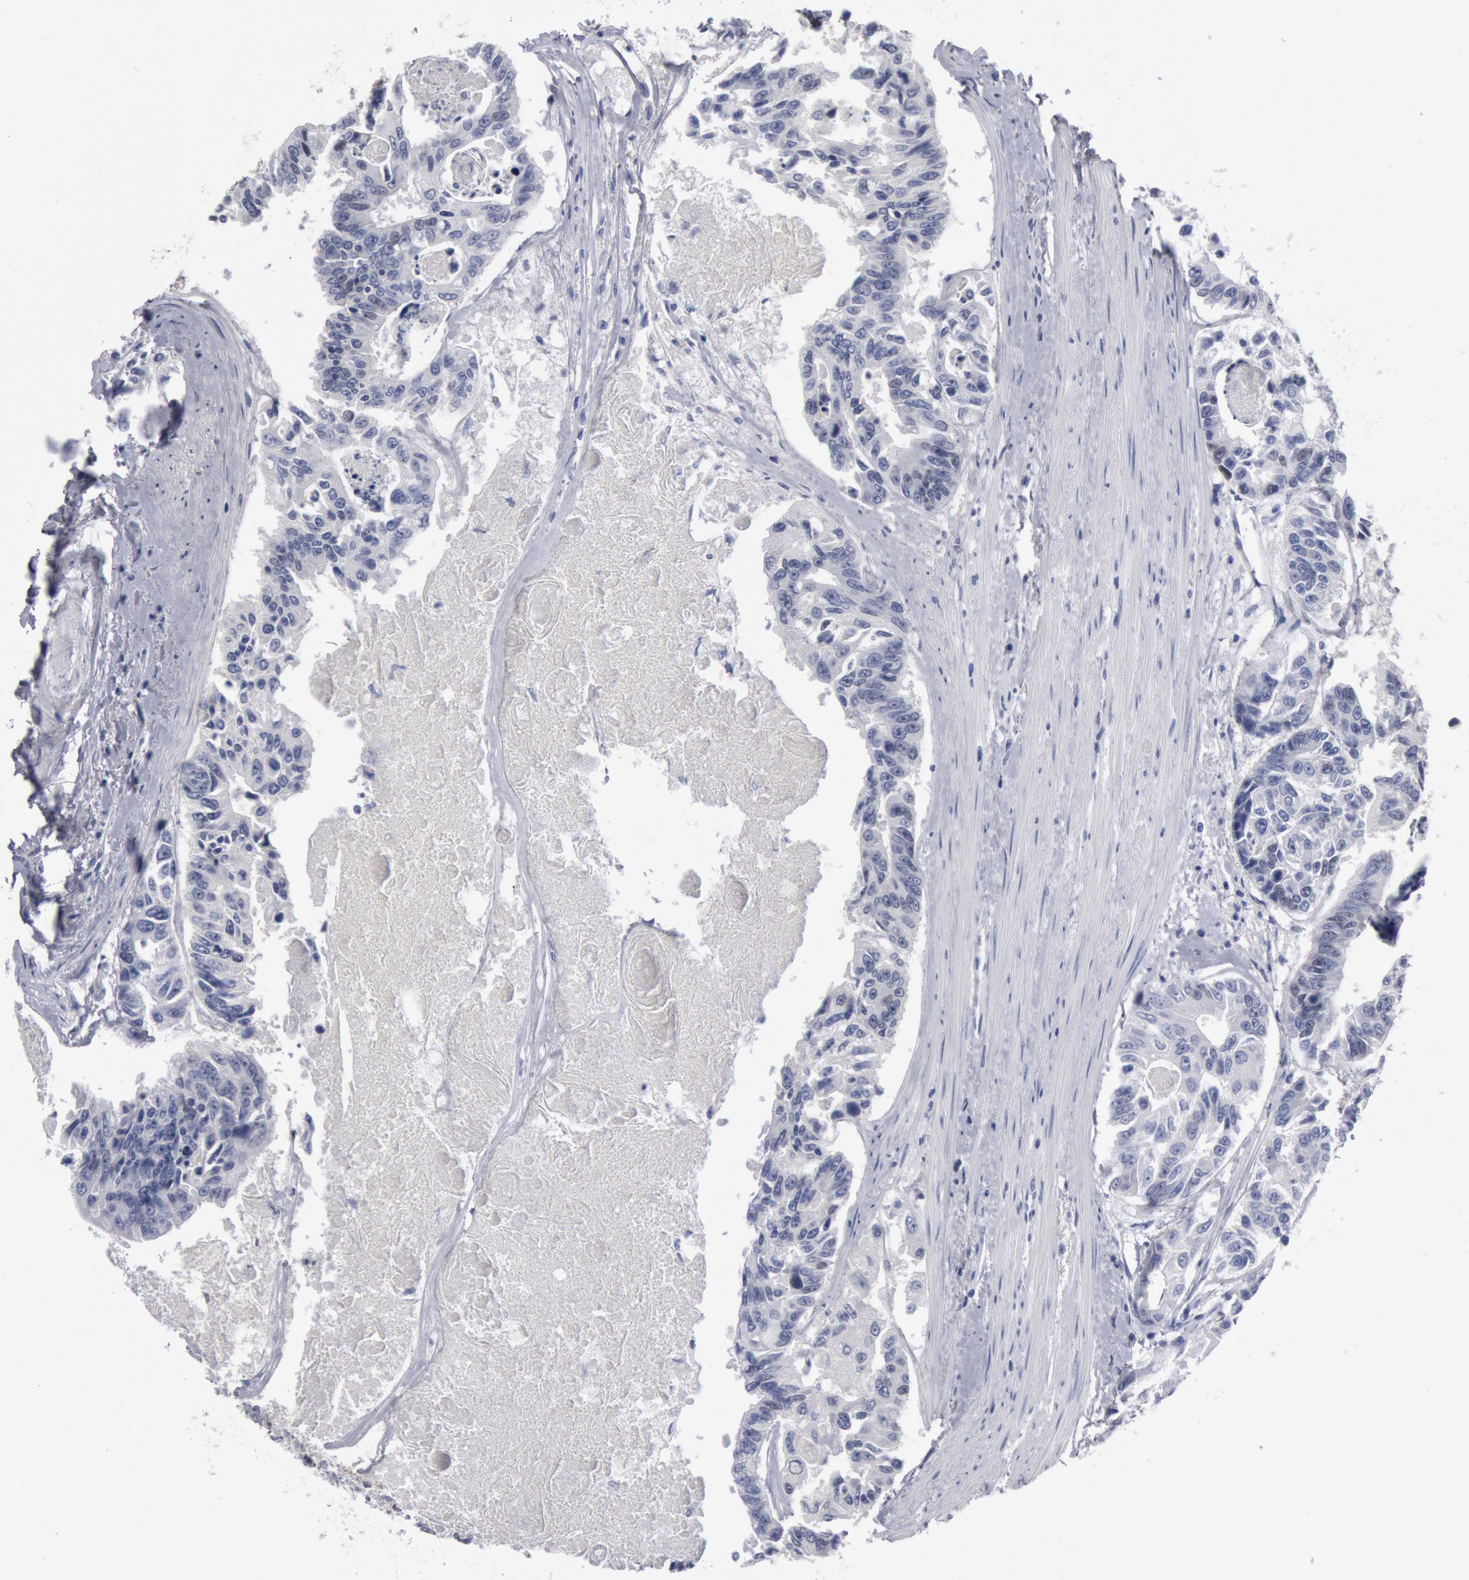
{"staining": {"intensity": "negative", "quantity": "none", "location": "none"}, "tissue": "colorectal cancer", "cell_type": "Tumor cells", "image_type": "cancer", "snomed": [{"axis": "morphology", "description": "Adenocarcinoma, NOS"}, {"axis": "topography", "description": "Colon"}], "caption": "A high-resolution photomicrograph shows immunohistochemistry staining of colorectal cancer (adenocarcinoma), which shows no significant expression in tumor cells.", "gene": "FOXA2", "patient": {"sex": "female", "age": 86}}